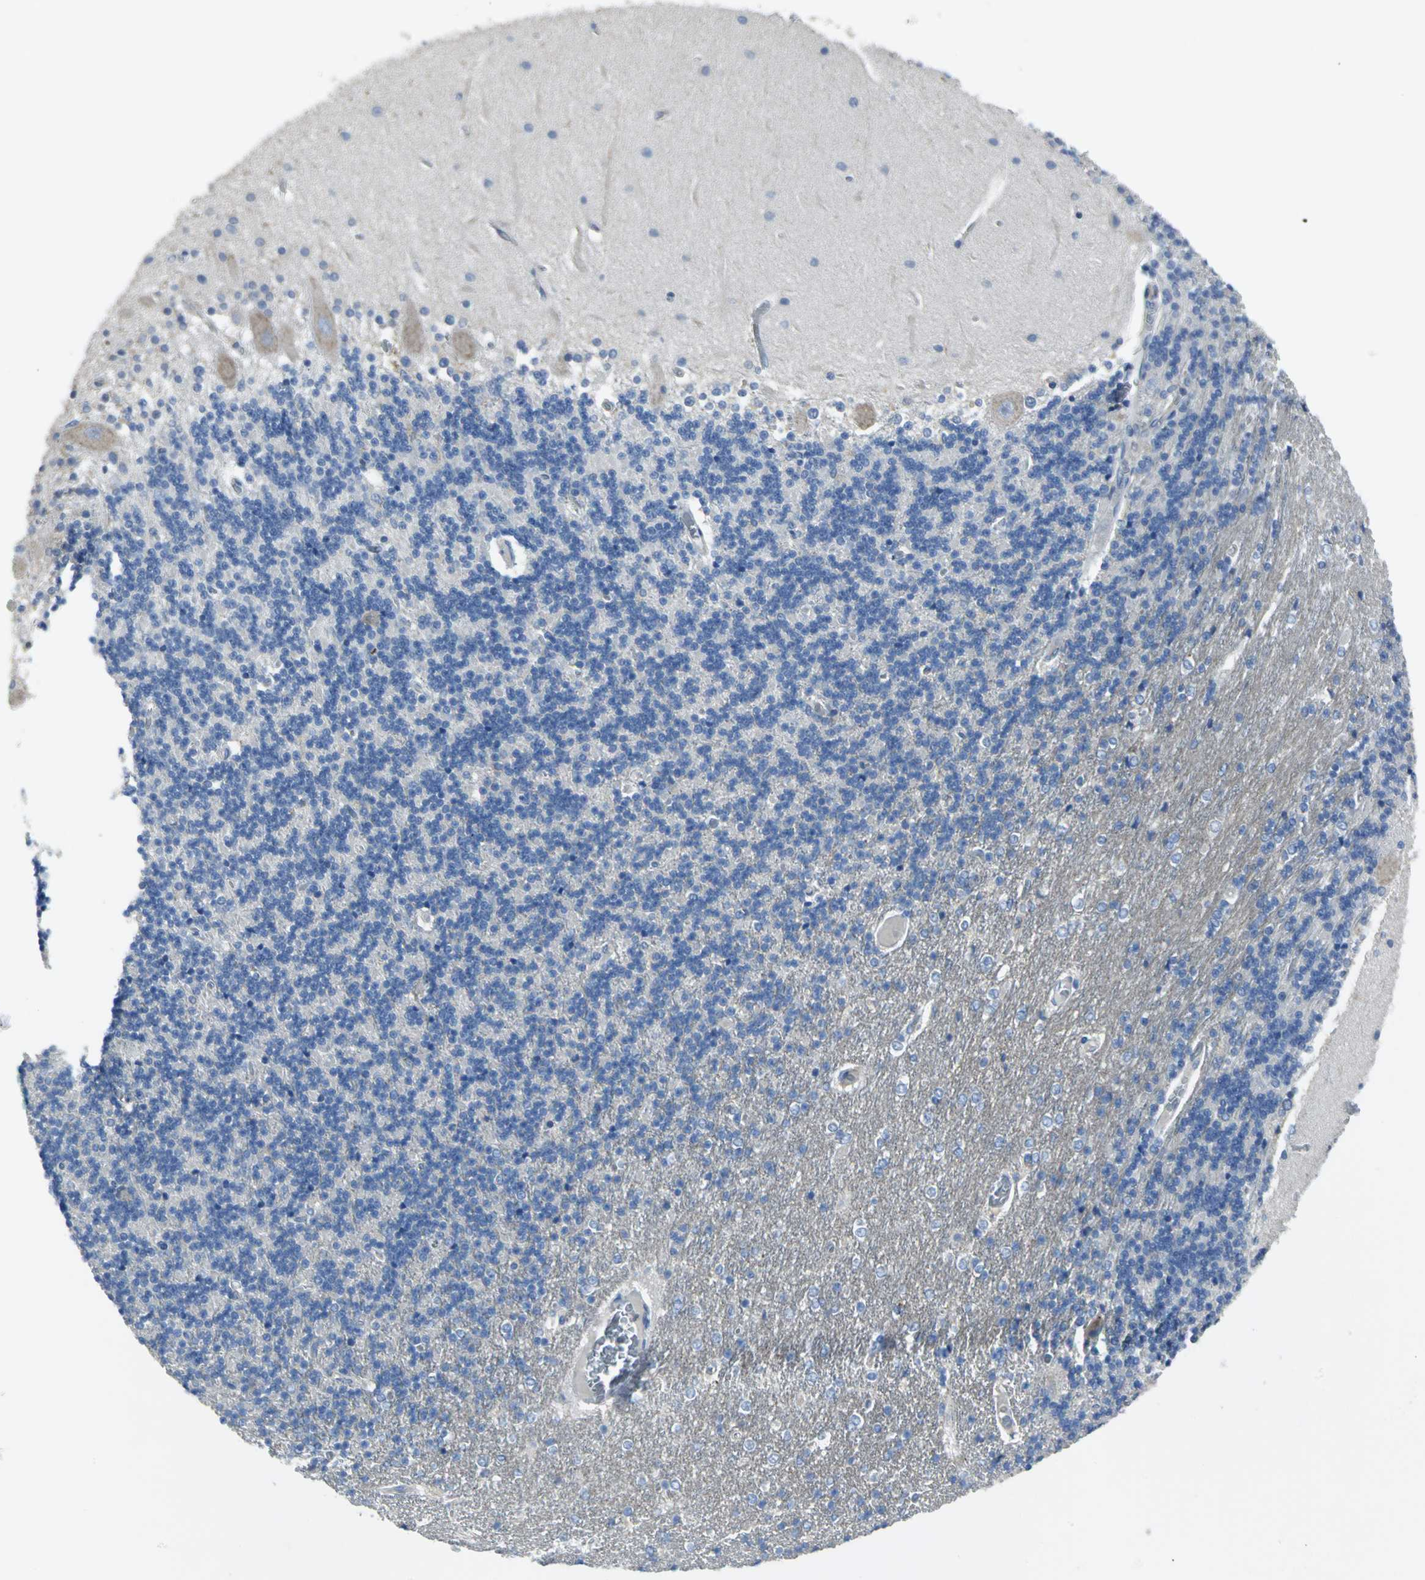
{"staining": {"intensity": "negative", "quantity": "none", "location": "none"}, "tissue": "cerebellum", "cell_type": "Cells in granular layer", "image_type": "normal", "snomed": [{"axis": "morphology", "description": "Normal tissue, NOS"}, {"axis": "topography", "description": "Cerebellum"}], "caption": "High magnification brightfield microscopy of normal cerebellum stained with DAB (3,3'-diaminobenzidine) (brown) and counterstained with hematoxylin (blue): cells in granular layer show no significant expression. (Stains: DAB (3,3'-diaminobenzidine) immunohistochemistry (IHC) with hematoxylin counter stain, Microscopy: brightfield microscopy at high magnification).", "gene": "EIF5A", "patient": {"sex": "female", "age": 54}}